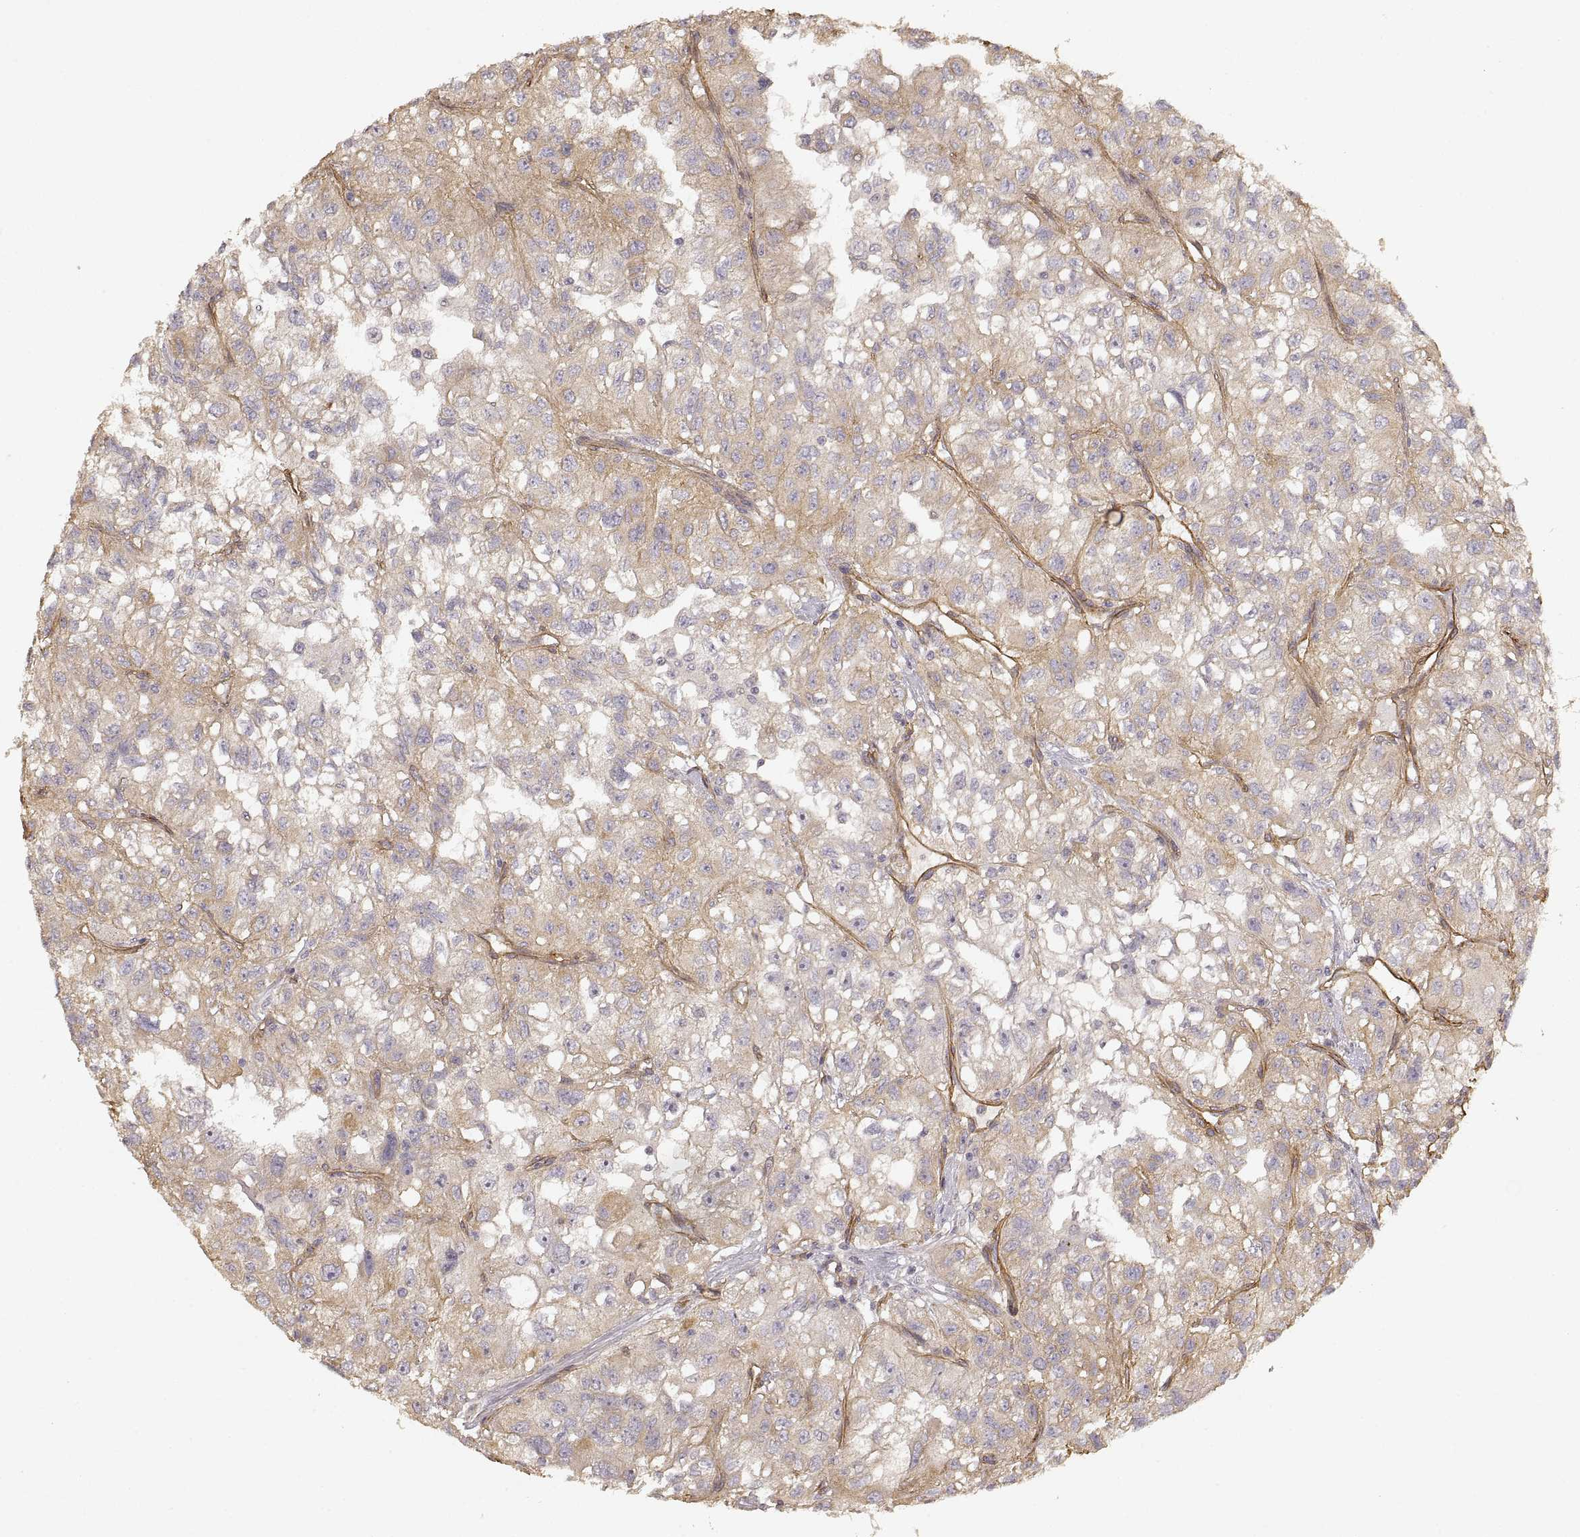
{"staining": {"intensity": "moderate", "quantity": "<25%", "location": "cytoplasmic/membranous"}, "tissue": "renal cancer", "cell_type": "Tumor cells", "image_type": "cancer", "snomed": [{"axis": "morphology", "description": "Adenocarcinoma, NOS"}, {"axis": "topography", "description": "Kidney"}], "caption": "IHC image of neoplastic tissue: renal cancer stained using immunohistochemistry (IHC) shows low levels of moderate protein expression localized specifically in the cytoplasmic/membranous of tumor cells, appearing as a cytoplasmic/membranous brown color.", "gene": "LAMA4", "patient": {"sex": "male", "age": 64}}